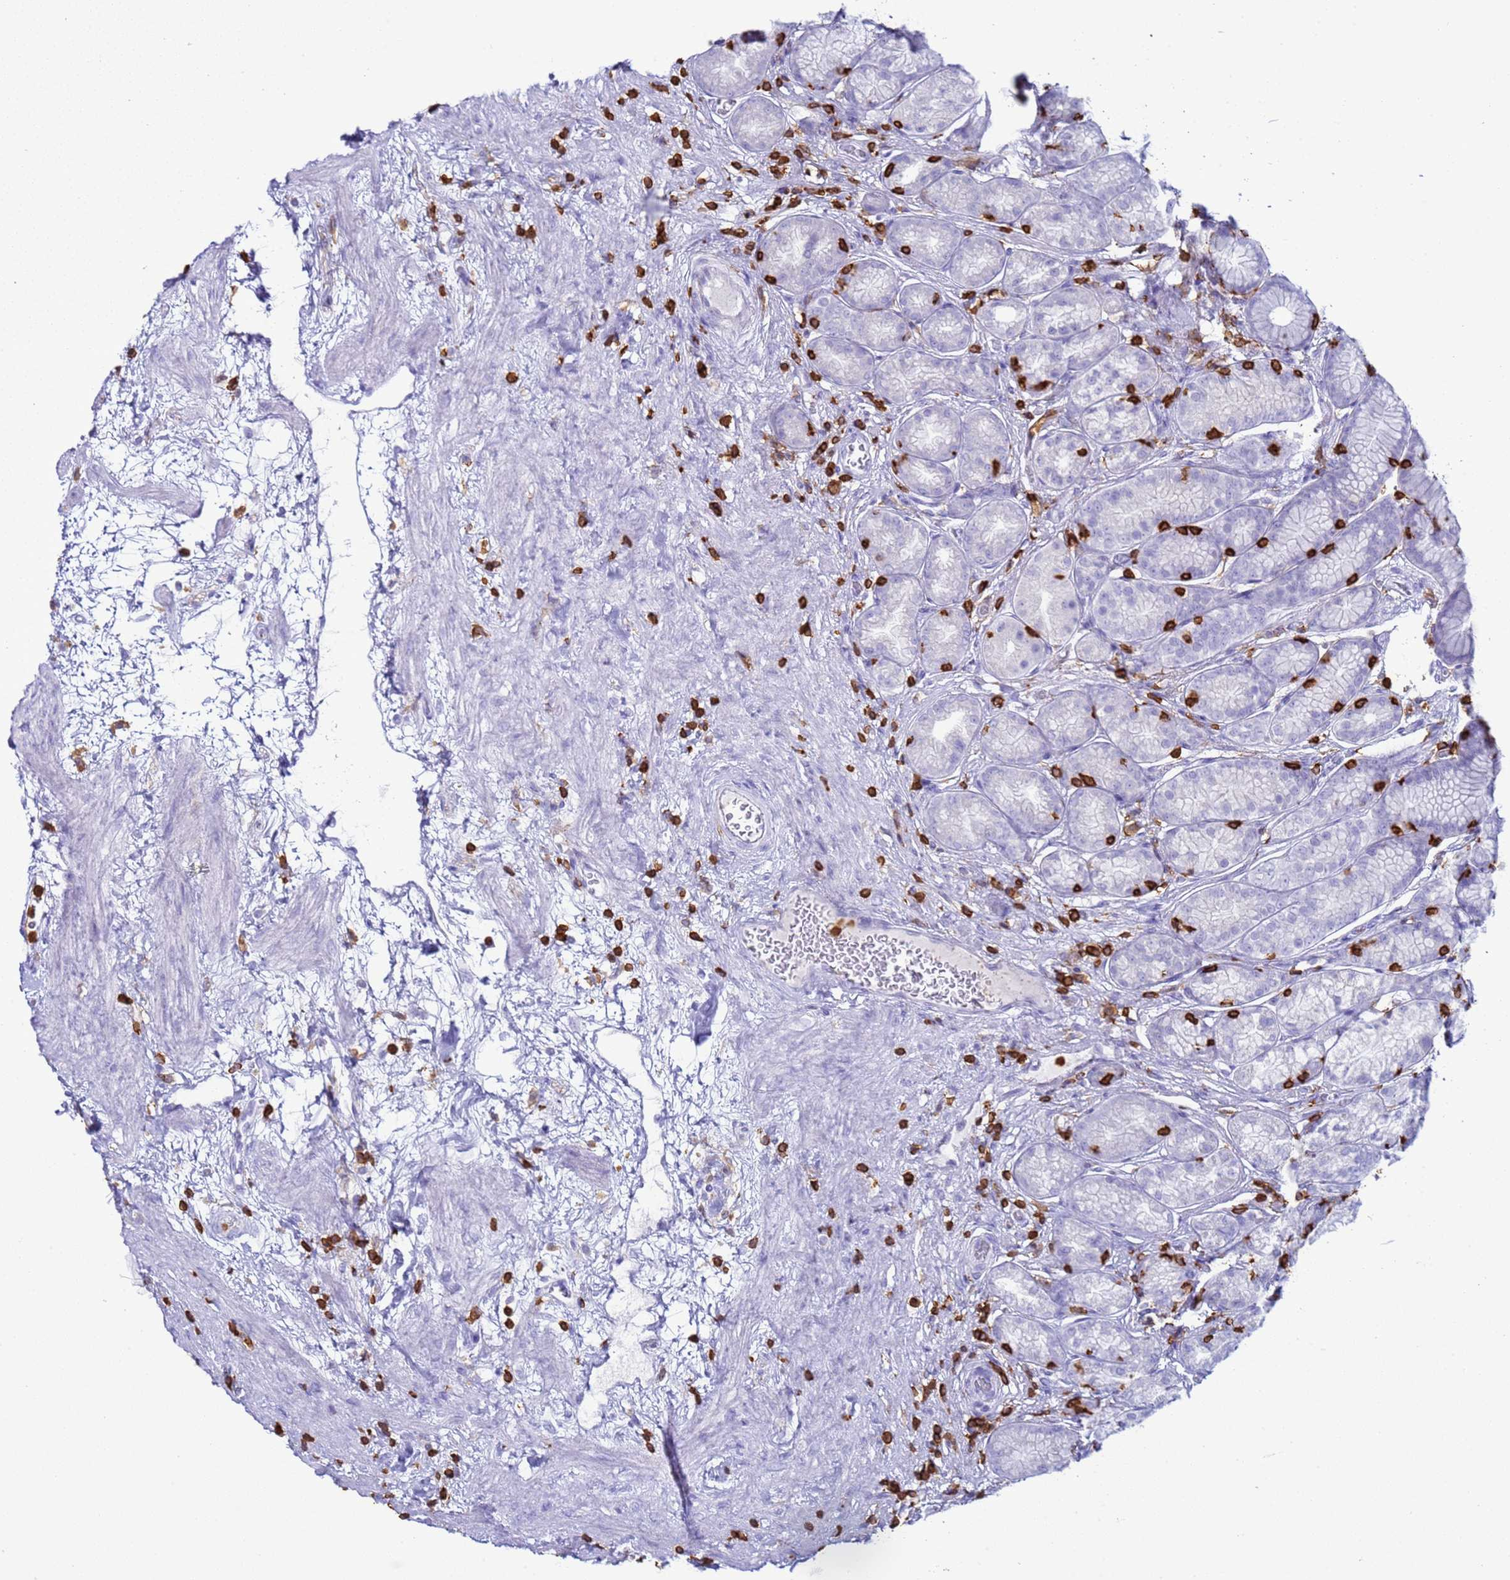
{"staining": {"intensity": "negative", "quantity": "none", "location": "none"}, "tissue": "stomach", "cell_type": "Glandular cells", "image_type": "normal", "snomed": [{"axis": "morphology", "description": "Normal tissue, NOS"}, {"axis": "morphology", "description": "Adenocarcinoma, NOS"}, {"axis": "morphology", "description": "Adenocarcinoma, High grade"}, {"axis": "topography", "description": "Stomach, upper"}, {"axis": "topography", "description": "Stomach"}], "caption": "This histopathology image is of normal stomach stained with IHC to label a protein in brown with the nuclei are counter-stained blue. There is no positivity in glandular cells. The staining was performed using DAB (3,3'-diaminobenzidine) to visualize the protein expression in brown, while the nuclei were stained in blue with hematoxylin (Magnification: 20x).", "gene": "IRF5", "patient": {"sex": "female", "age": 65}}